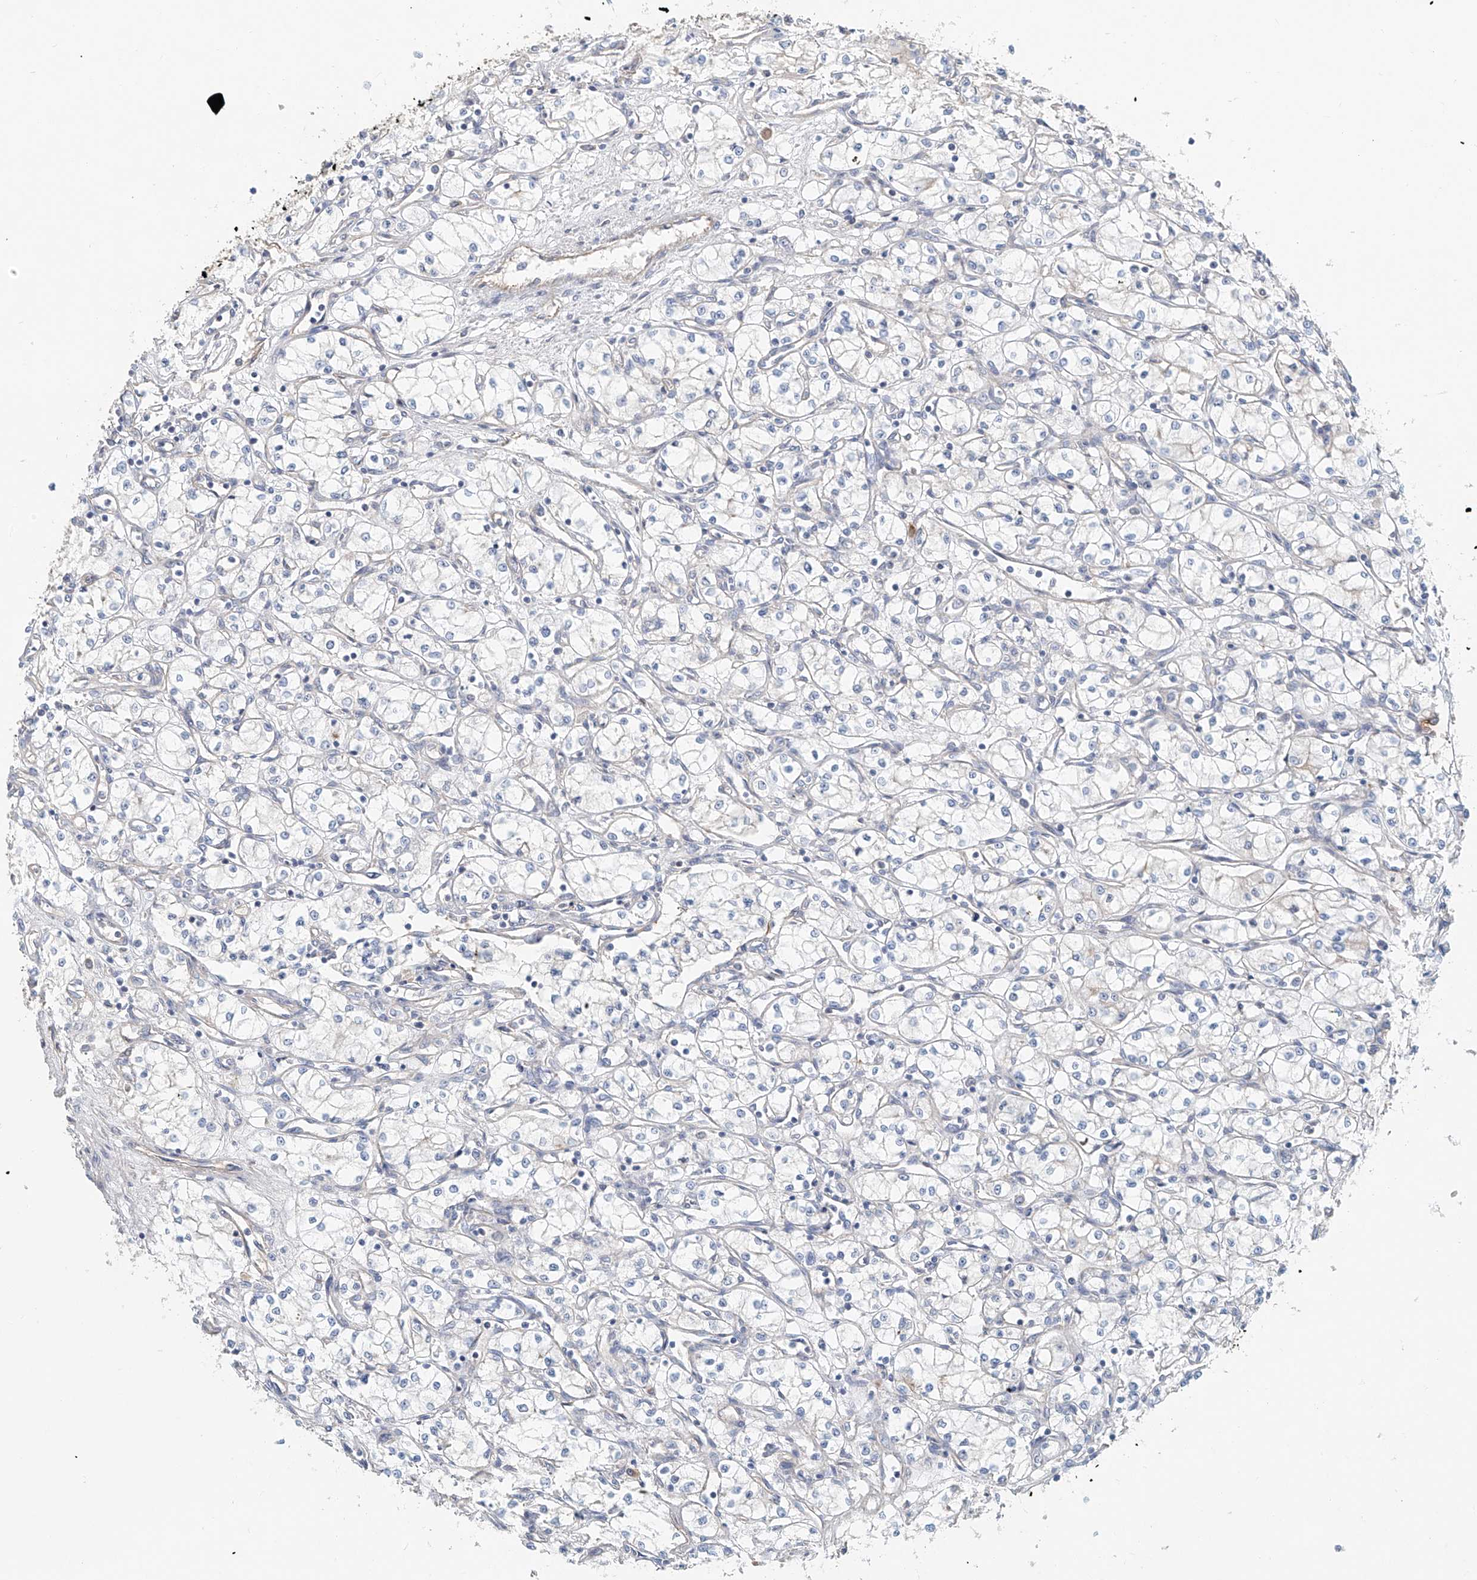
{"staining": {"intensity": "negative", "quantity": "none", "location": "none"}, "tissue": "renal cancer", "cell_type": "Tumor cells", "image_type": "cancer", "snomed": [{"axis": "morphology", "description": "Adenocarcinoma, NOS"}, {"axis": "topography", "description": "Kidney"}], "caption": "Human renal cancer (adenocarcinoma) stained for a protein using immunohistochemistry (IHC) demonstrates no positivity in tumor cells.", "gene": "FRYL", "patient": {"sex": "male", "age": 59}}